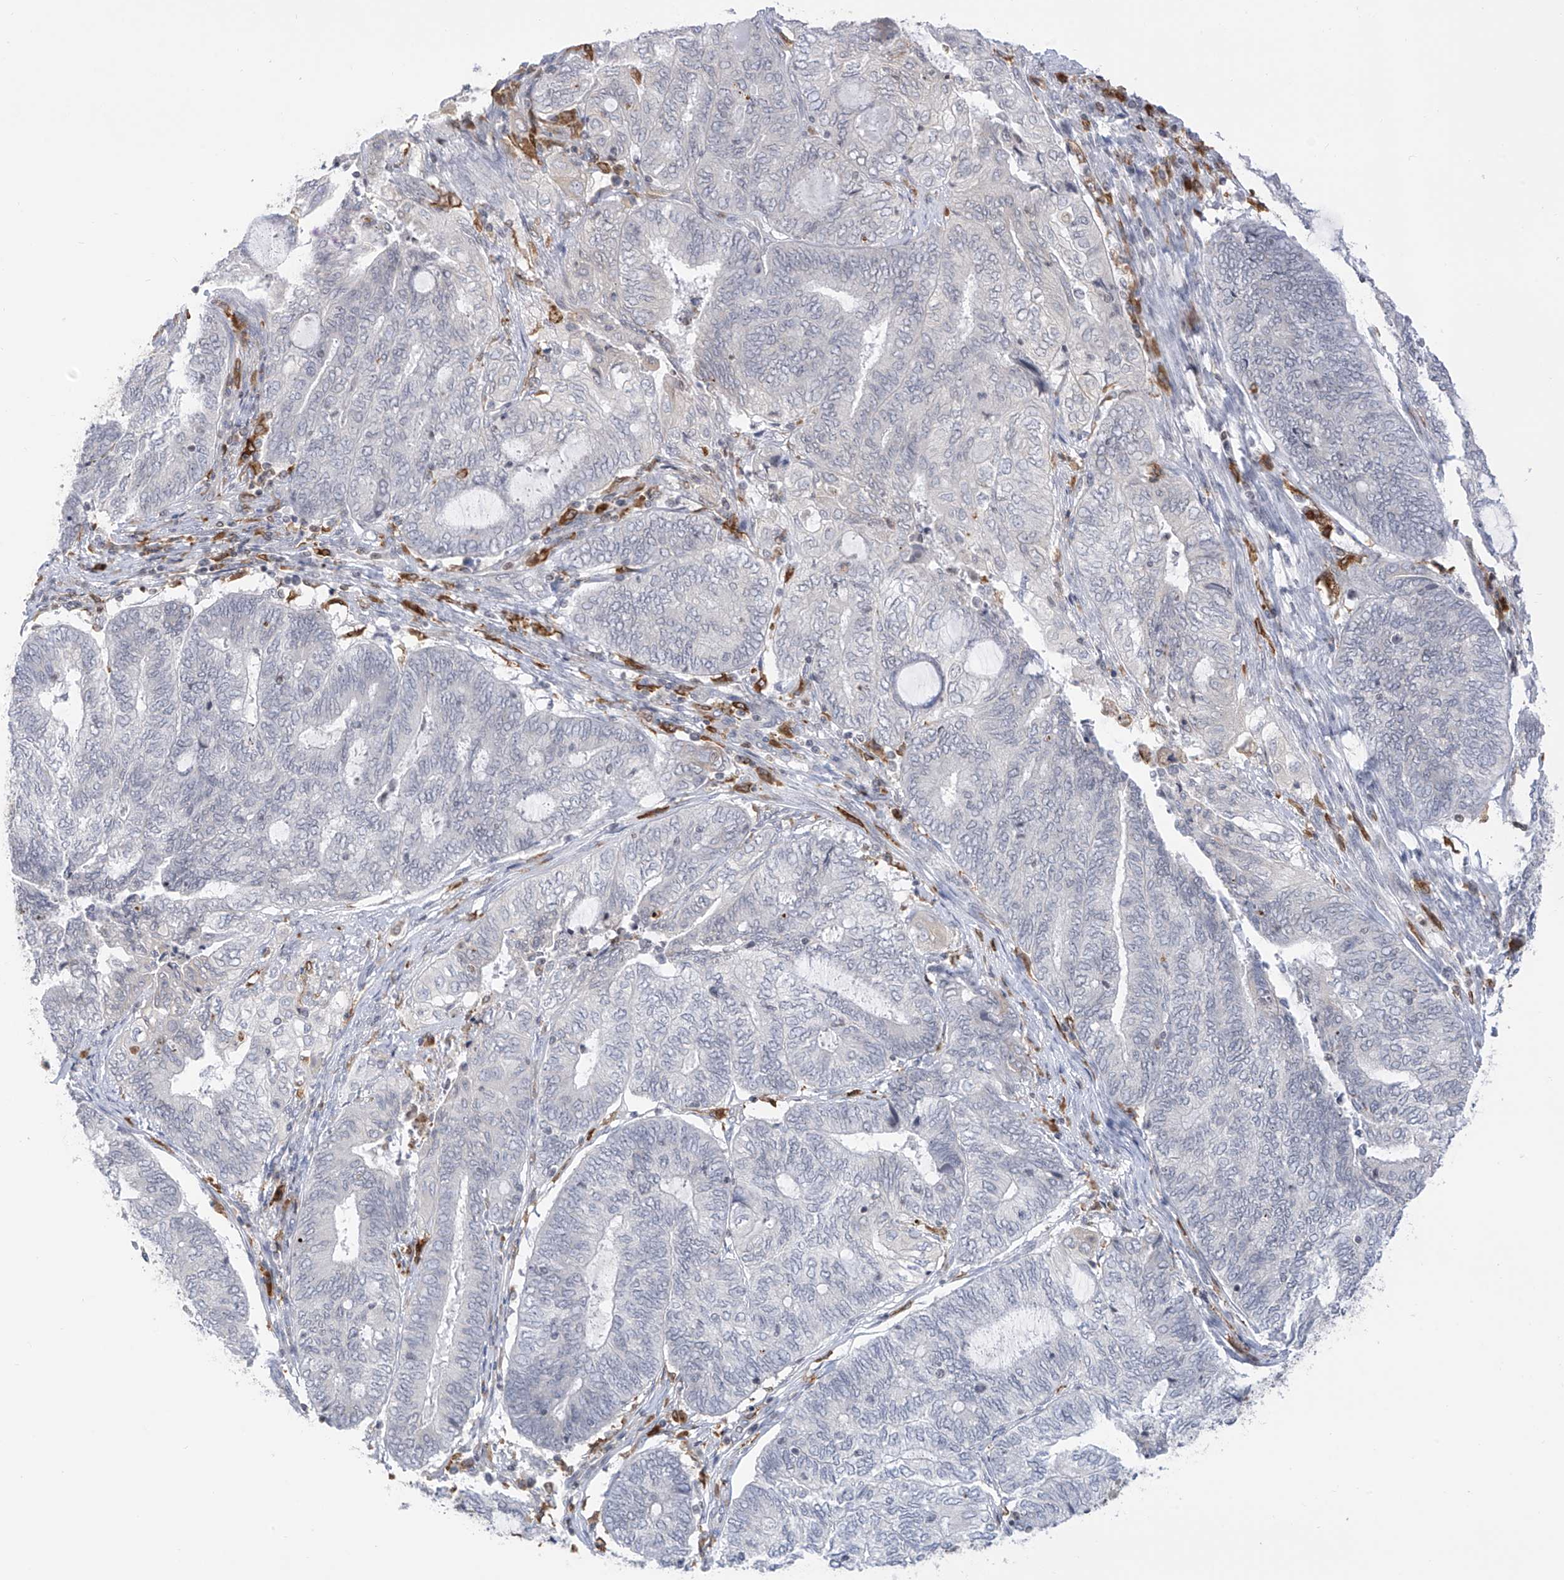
{"staining": {"intensity": "negative", "quantity": "none", "location": "none"}, "tissue": "endometrial cancer", "cell_type": "Tumor cells", "image_type": "cancer", "snomed": [{"axis": "morphology", "description": "Adenocarcinoma, NOS"}, {"axis": "topography", "description": "Uterus"}, {"axis": "topography", "description": "Endometrium"}], "caption": "This is an IHC histopathology image of endometrial cancer. There is no expression in tumor cells.", "gene": "TBXAS1", "patient": {"sex": "female", "age": 70}}